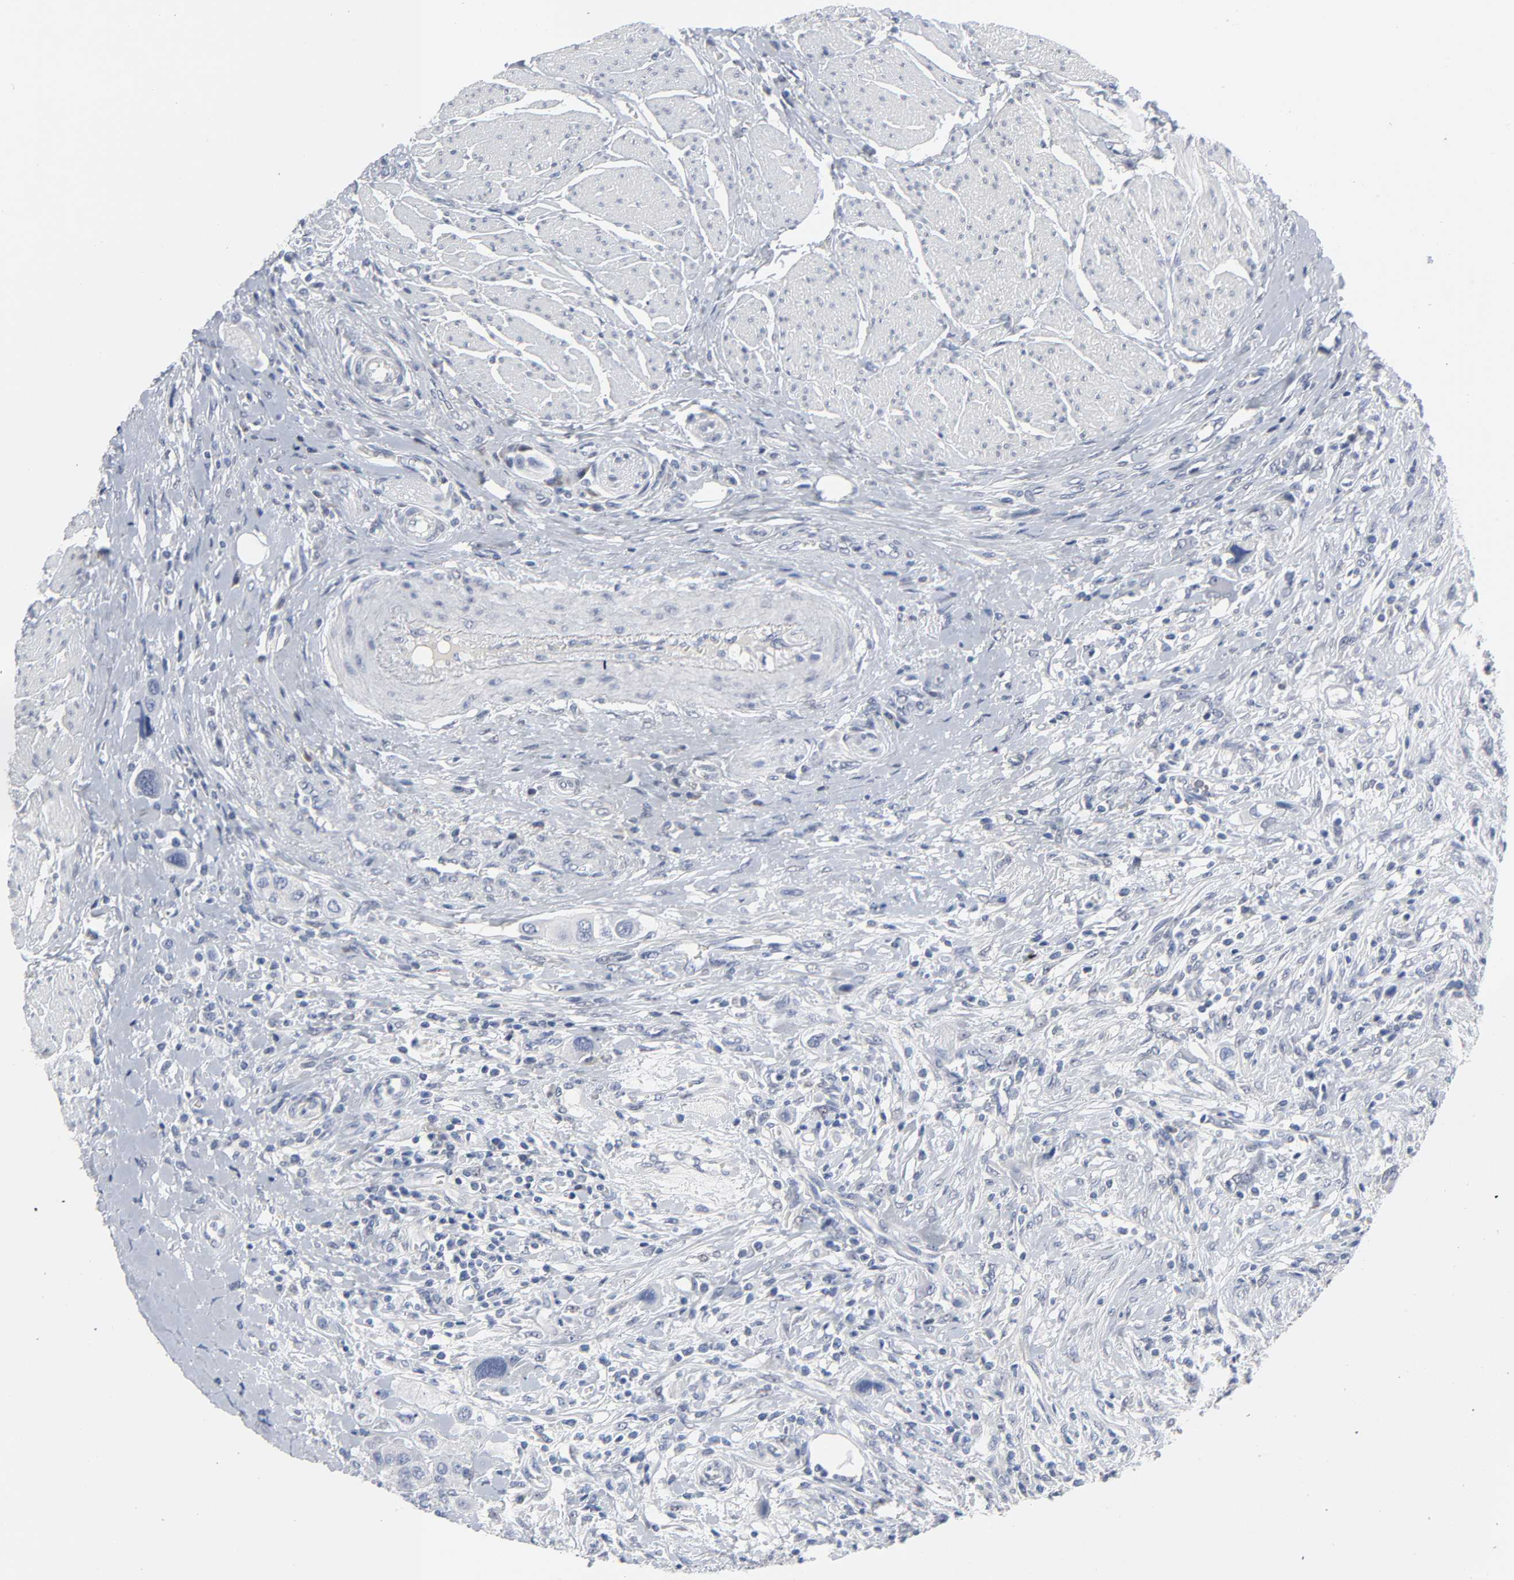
{"staining": {"intensity": "negative", "quantity": "none", "location": "none"}, "tissue": "urothelial cancer", "cell_type": "Tumor cells", "image_type": "cancer", "snomed": [{"axis": "morphology", "description": "Urothelial carcinoma, High grade"}, {"axis": "topography", "description": "Urinary bladder"}], "caption": "Urothelial cancer stained for a protein using immunohistochemistry (IHC) exhibits no positivity tumor cells.", "gene": "SALL2", "patient": {"sex": "male", "age": 50}}